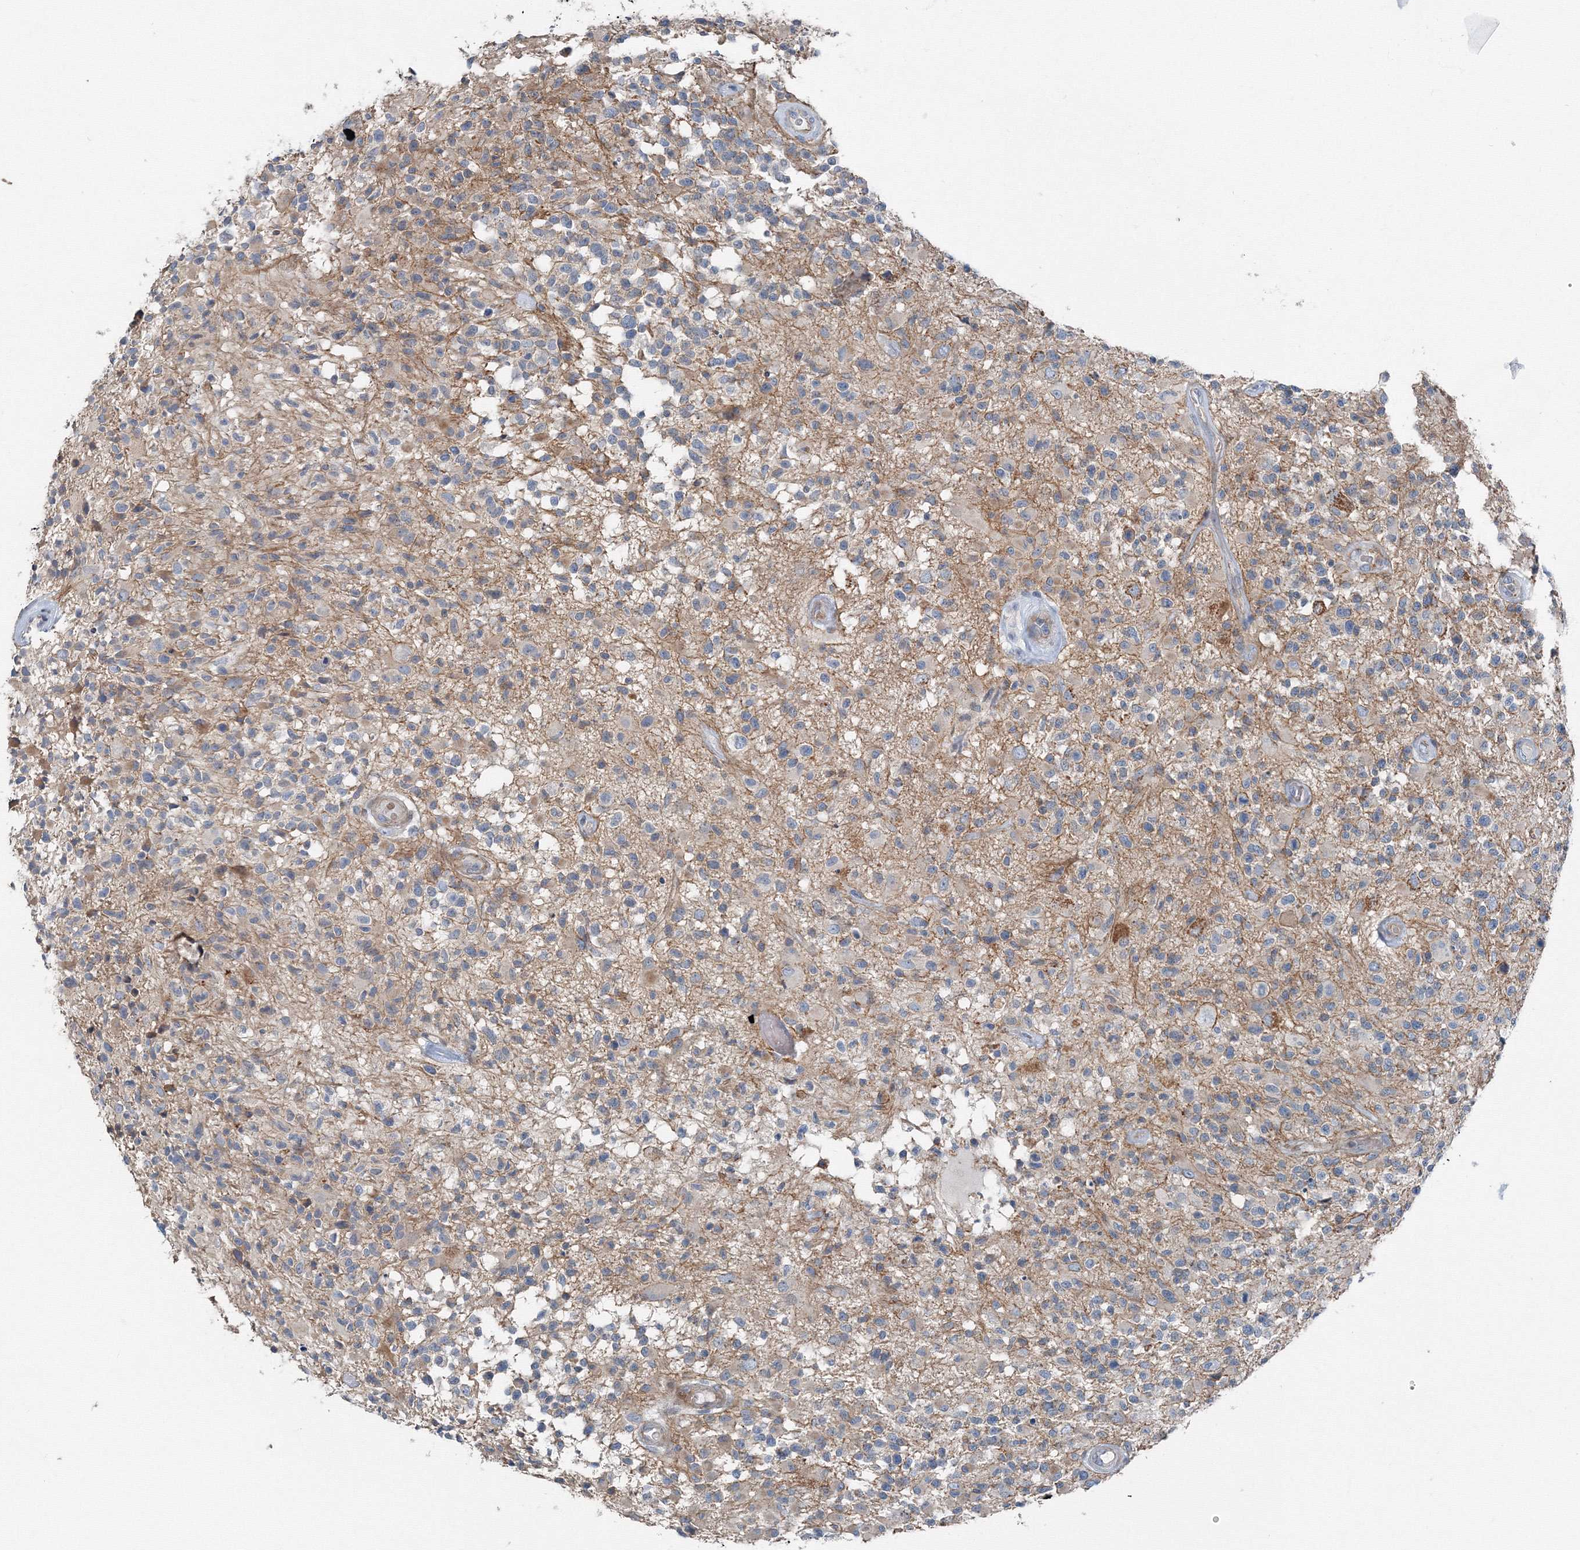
{"staining": {"intensity": "negative", "quantity": "none", "location": "none"}, "tissue": "glioma", "cell_type": "Tumor cells", "image_type": "cancer", "snomed": [{"axis": "morphology", "description": "Glioma, malignant, High grade"}, {"axis": "morphology", "description": "Glioblastoma, NOS"}, {"axis": "topography", "description": "Brain"}], "caption": "Immunohistochemical staining of glioma shows no significant expression in tumor cells.", "gene": "AASDH", "patient": {"sex": "male", "age": 60}}